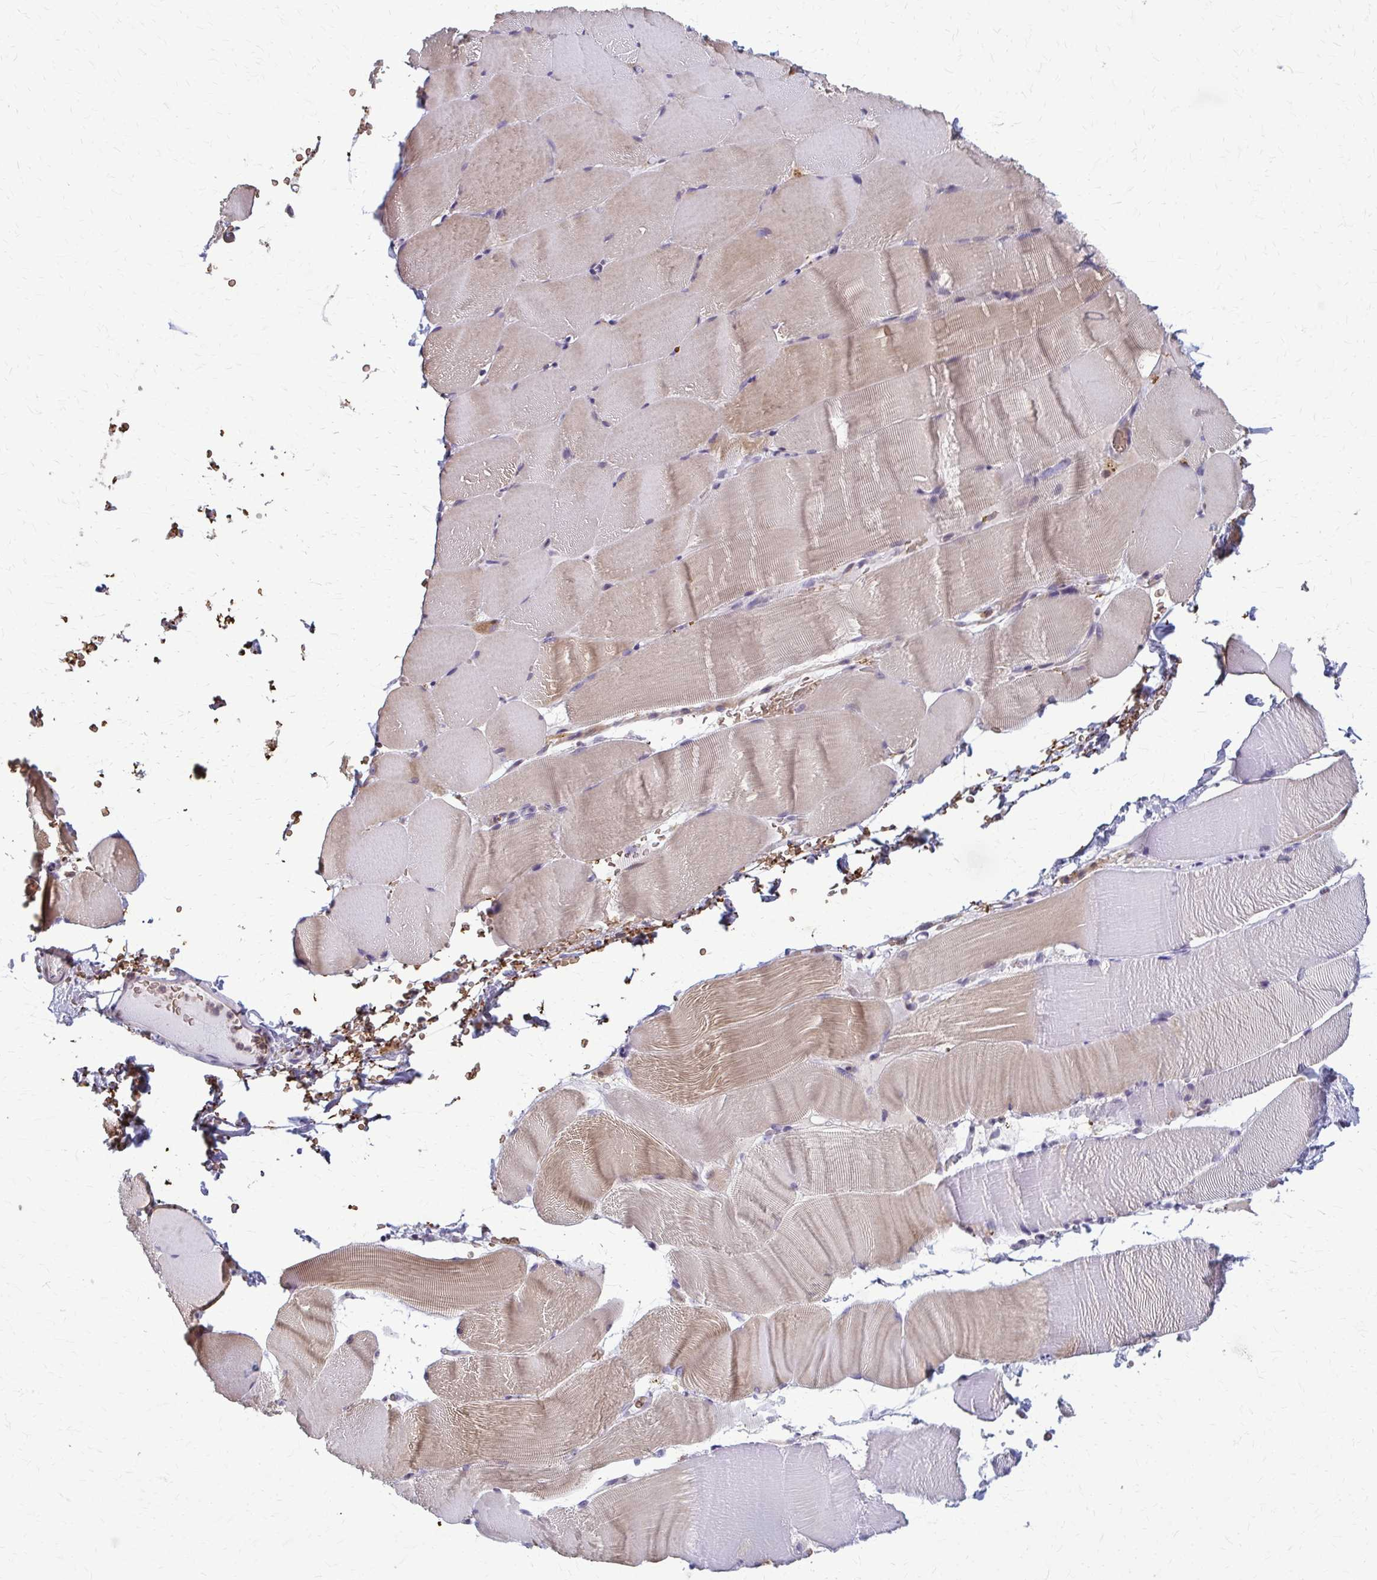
{"staining": {"intensity": "weak", "quantity": "25%-75%", "location": "cytoplasmic/membranous"}, "tissue": "skeletal muscle", "cell_type": "Myocytes", "image_type": "normal", "snomed": [{"axis": "morphology", "description": "Normal tissue, NOS"}, {"axis": "topography", "description": "Skeletal muscle"}], "caption": "A high-resolution micrograph shows immunohistochemistry staining of benign skeletal muscle, which exhibits weak cytoplasmic/membranous expression in approximately 25%-75% of myocytes.", "gene": "ZNF34", "patient": {"sex": "female", "age": 37}}